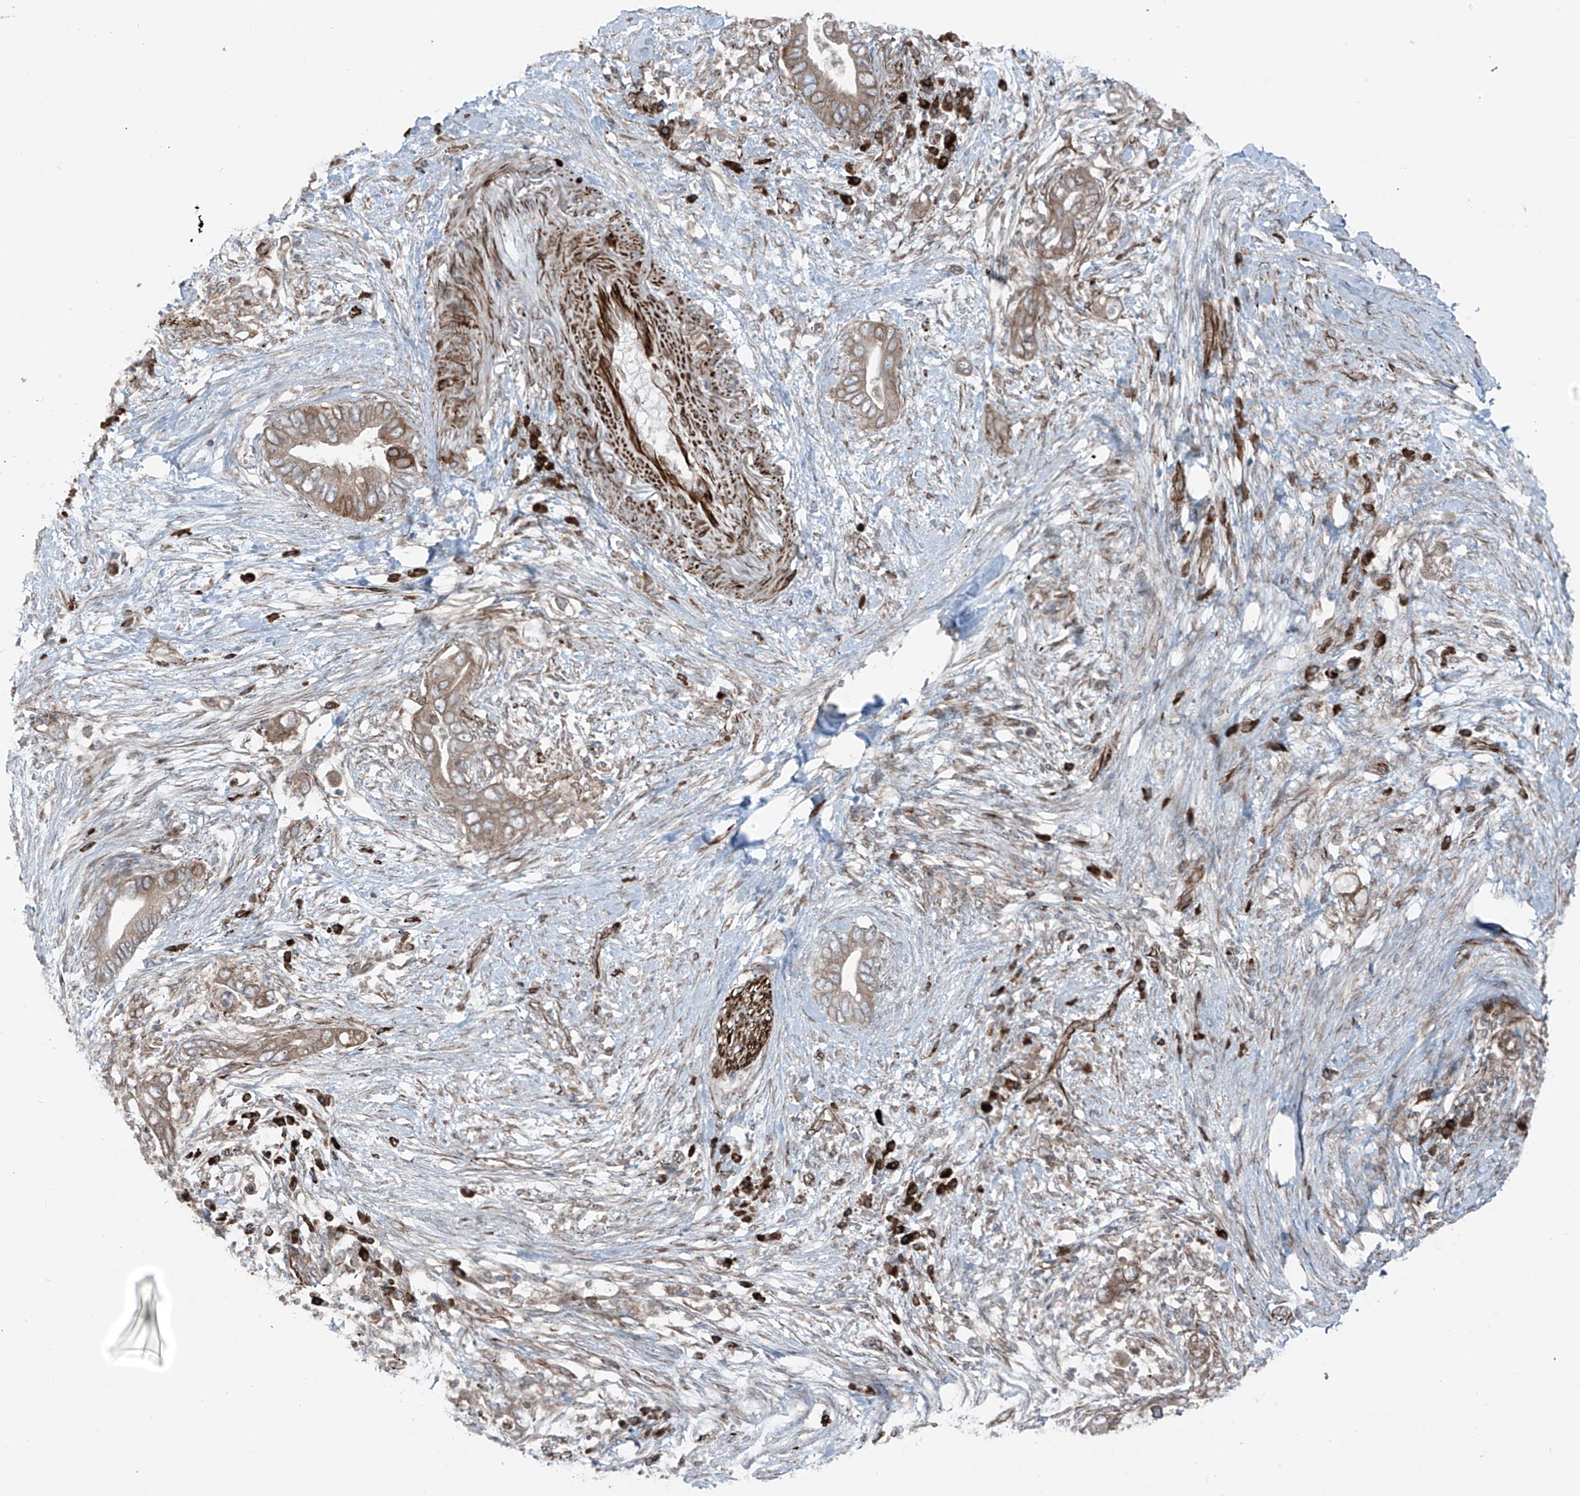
{"staining": {"intensity": "moderate", "quantity": ">75%", "location": "cytoplasmic/membranous"}, "tissue": "pancreatic cancer", "cell_type": "Tumor cells", "image_type": "cancer", "snomed": [{"axis": "morphology", "description": "Adenocarcinoma, NOS"}, {"axis": "topography", "description": "Pancreas"}], "caption": "Moderate cytoplasmic/membranous protein staining is present in about >75% of tumor cells in pancreatic adenocarcinoma.", "gene": "ERLEC1", "patient": {"sex": "male", "age": 75}}